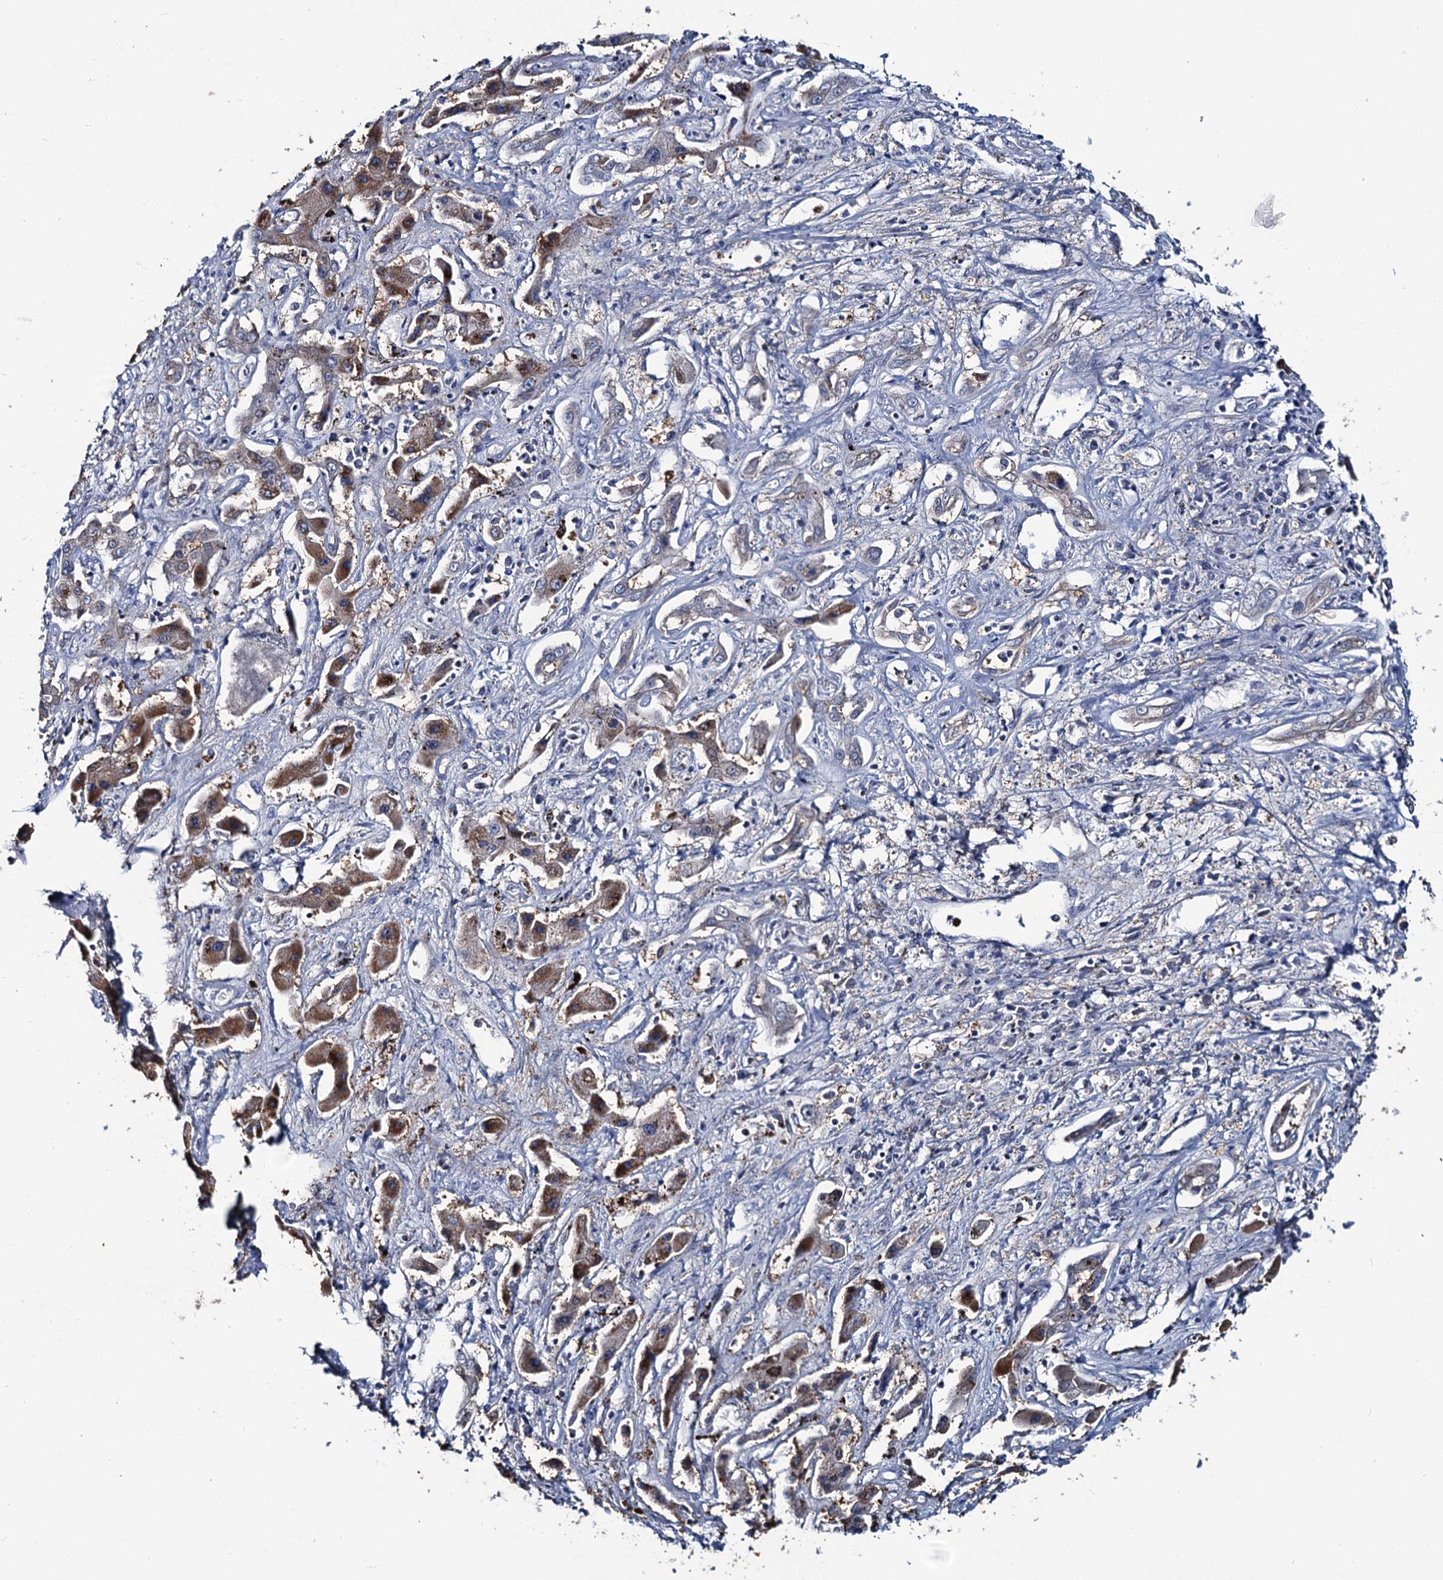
{"staining": {"intensity": "moderate", "quantity": "25%-75%", "location": "cytoplasmic/membranous"}, "tissue": "liver cancer", "cell_type": "Tumor cells", "image_type": "cancer", "snomed": [{"axis": "morphology", "description": "Cholangiocarcinoma"}, {"axis": "topography", "description": "Liver"}], "caption": "This photomicrograph exhibits liver cancer (cholangiocarcinoma) stained with IHC to label a protein in brown. The cytoplasmic/membranous of tumor cells show moderate positivity for the protein. Nuclei are counter-stained blue.", "gene": "RTKN2", "patient": {"sex": "male", "age": 67}}